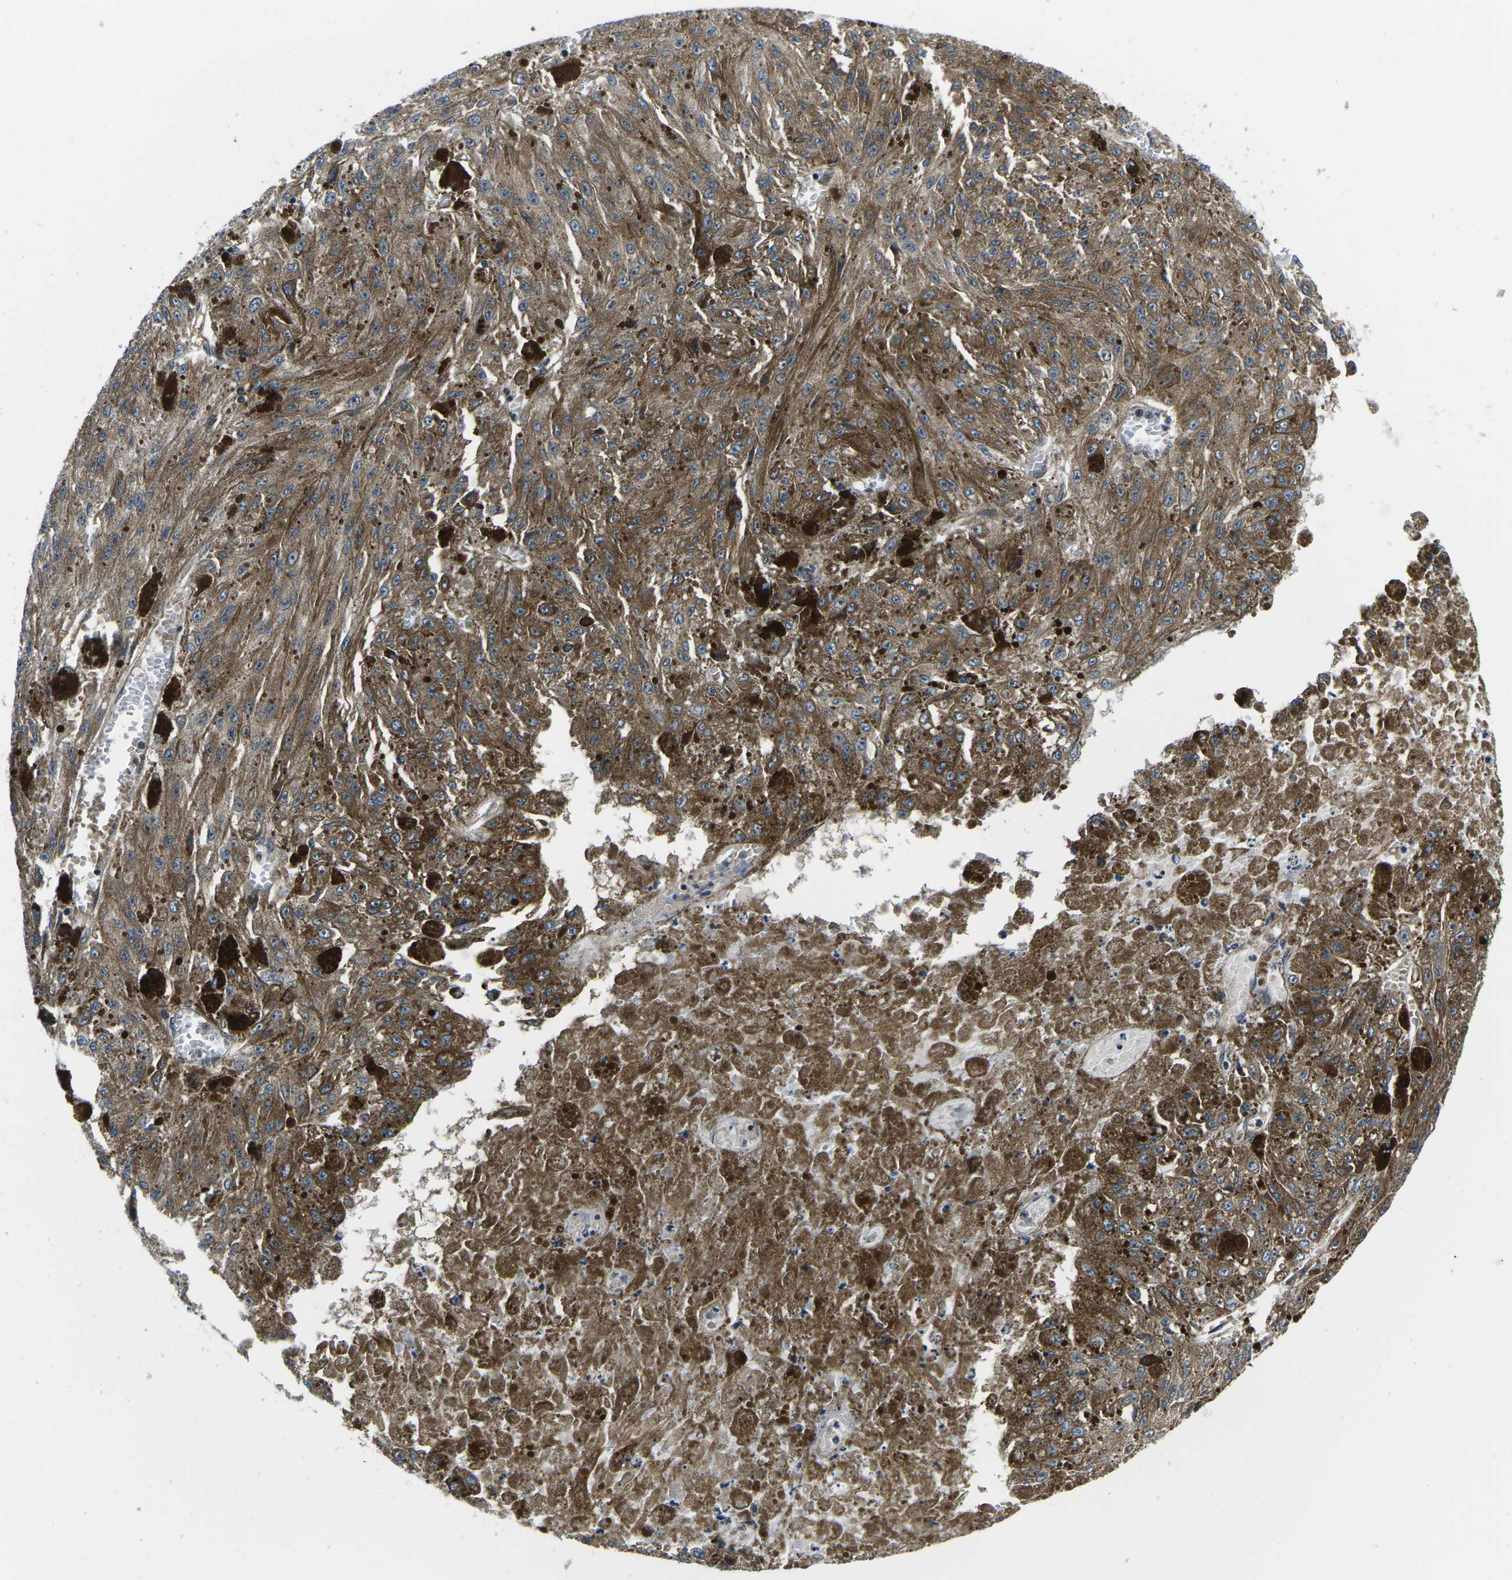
{"staining": {"intensity": "moderate", "quantity": ">75%", "location": "cytoplasmic/membranous"}, "tissue": "melanoma", "cell_type": "Tumor cells", "image_type": "cancer", "snomed": [{"axis": "morphology", "description": "Malignant melanoma, NOS"}, {"axis": "topography", "description": "Other"}], "caption": "This micrograph reveals malignant melanoma stained with immunohistochemistry (IHC) to label a protein in brown. The cytoplasmic/membranous of tumor cells show moderate positivity for the protein. Nuclei are counter-stained blue.", "gene": "EIF4E", "patient": {"sex": "male", "age": 79}}